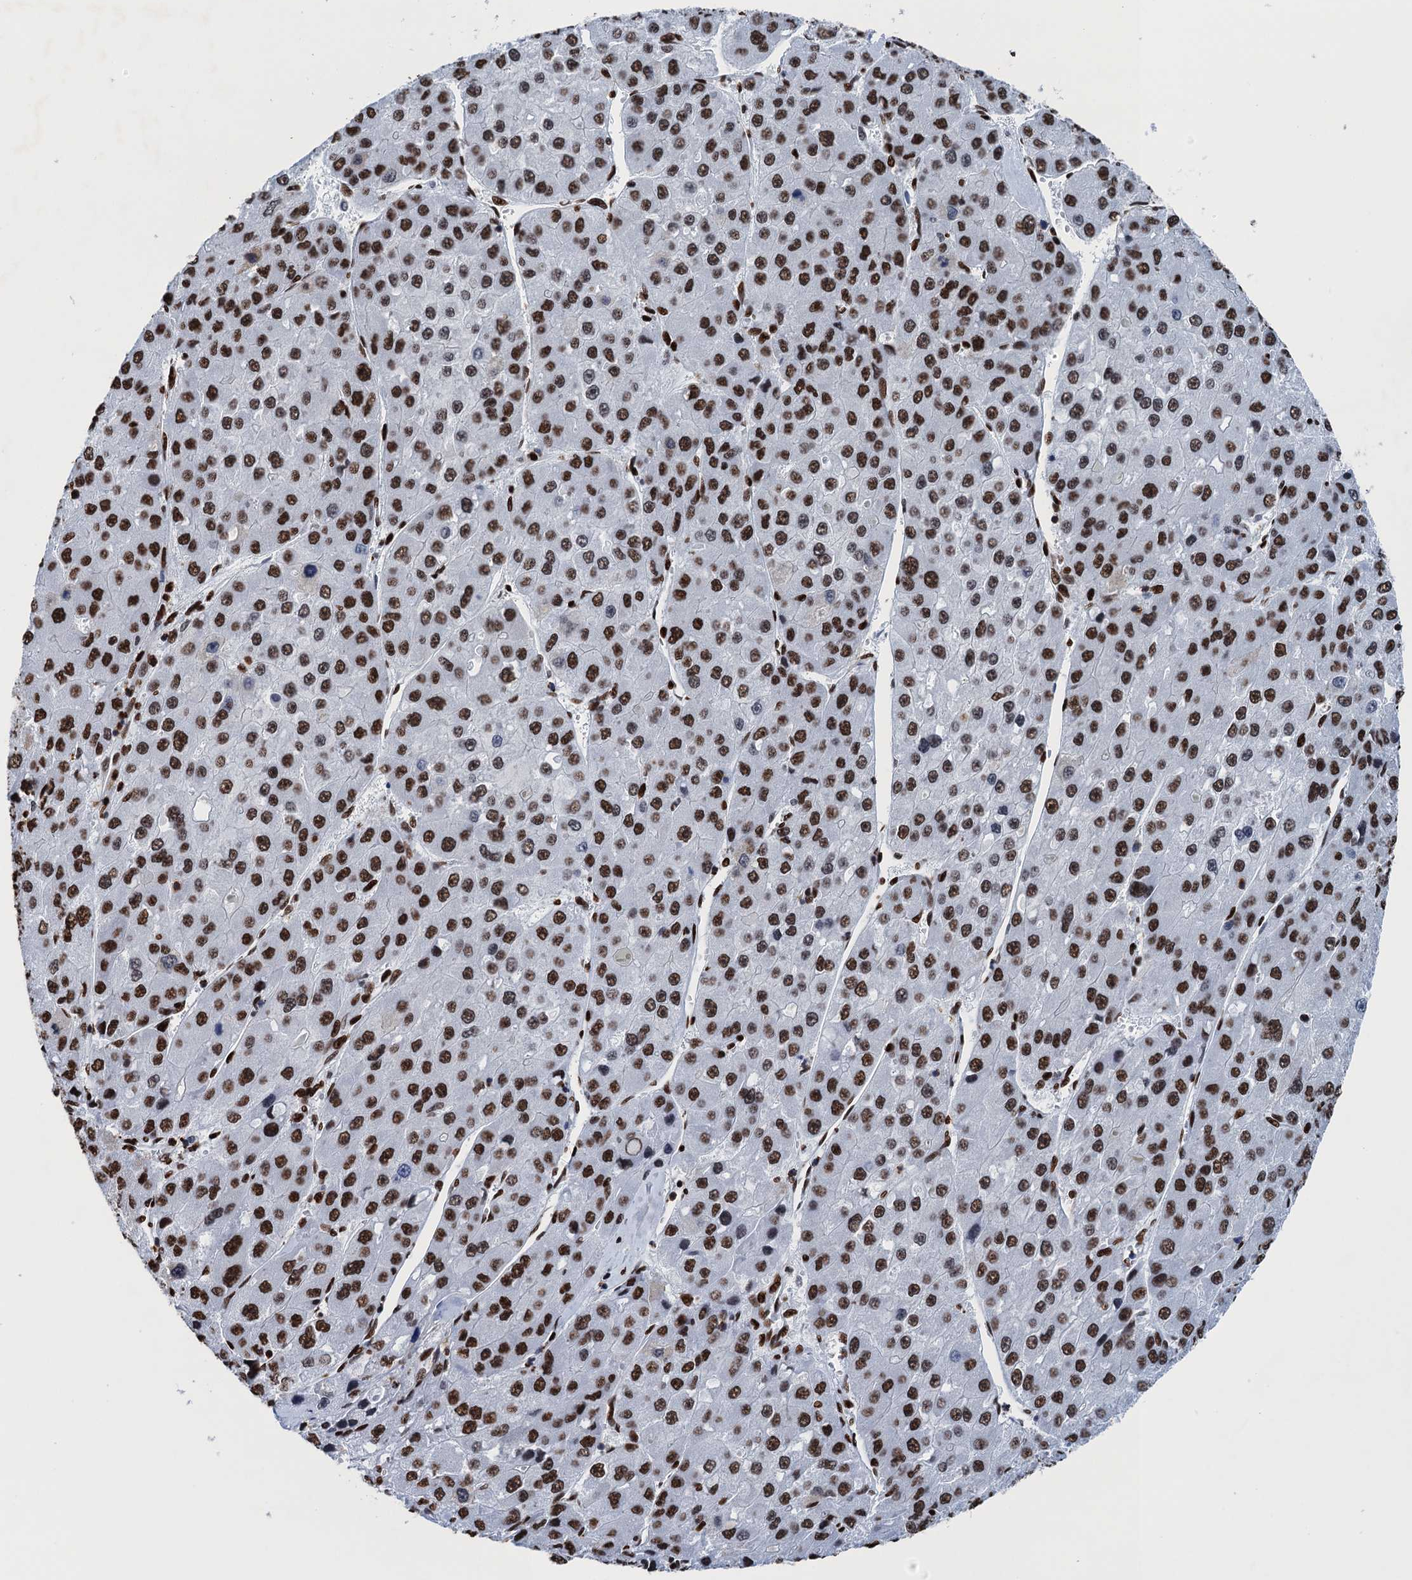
{"staining": {"intensity": "strong", "quantity": ">75%", "location": "nuclear"}, "tissue": "liver cancer", "cell_type": "Tumor cells", "image_type": "cancer", "snomed": [{"axis": "morphology", "description": "Carcinoma, Hepatocellular, NOS"}, {"axis": "topography", "description": "Liver"}], "caption": "The histopathology image displays a brown stain indicating the presence of a protein in the nuclear of tumor cells in liver cancer.", "gene": "UBA2", "patient": {"sex": "female", "age": 73}}